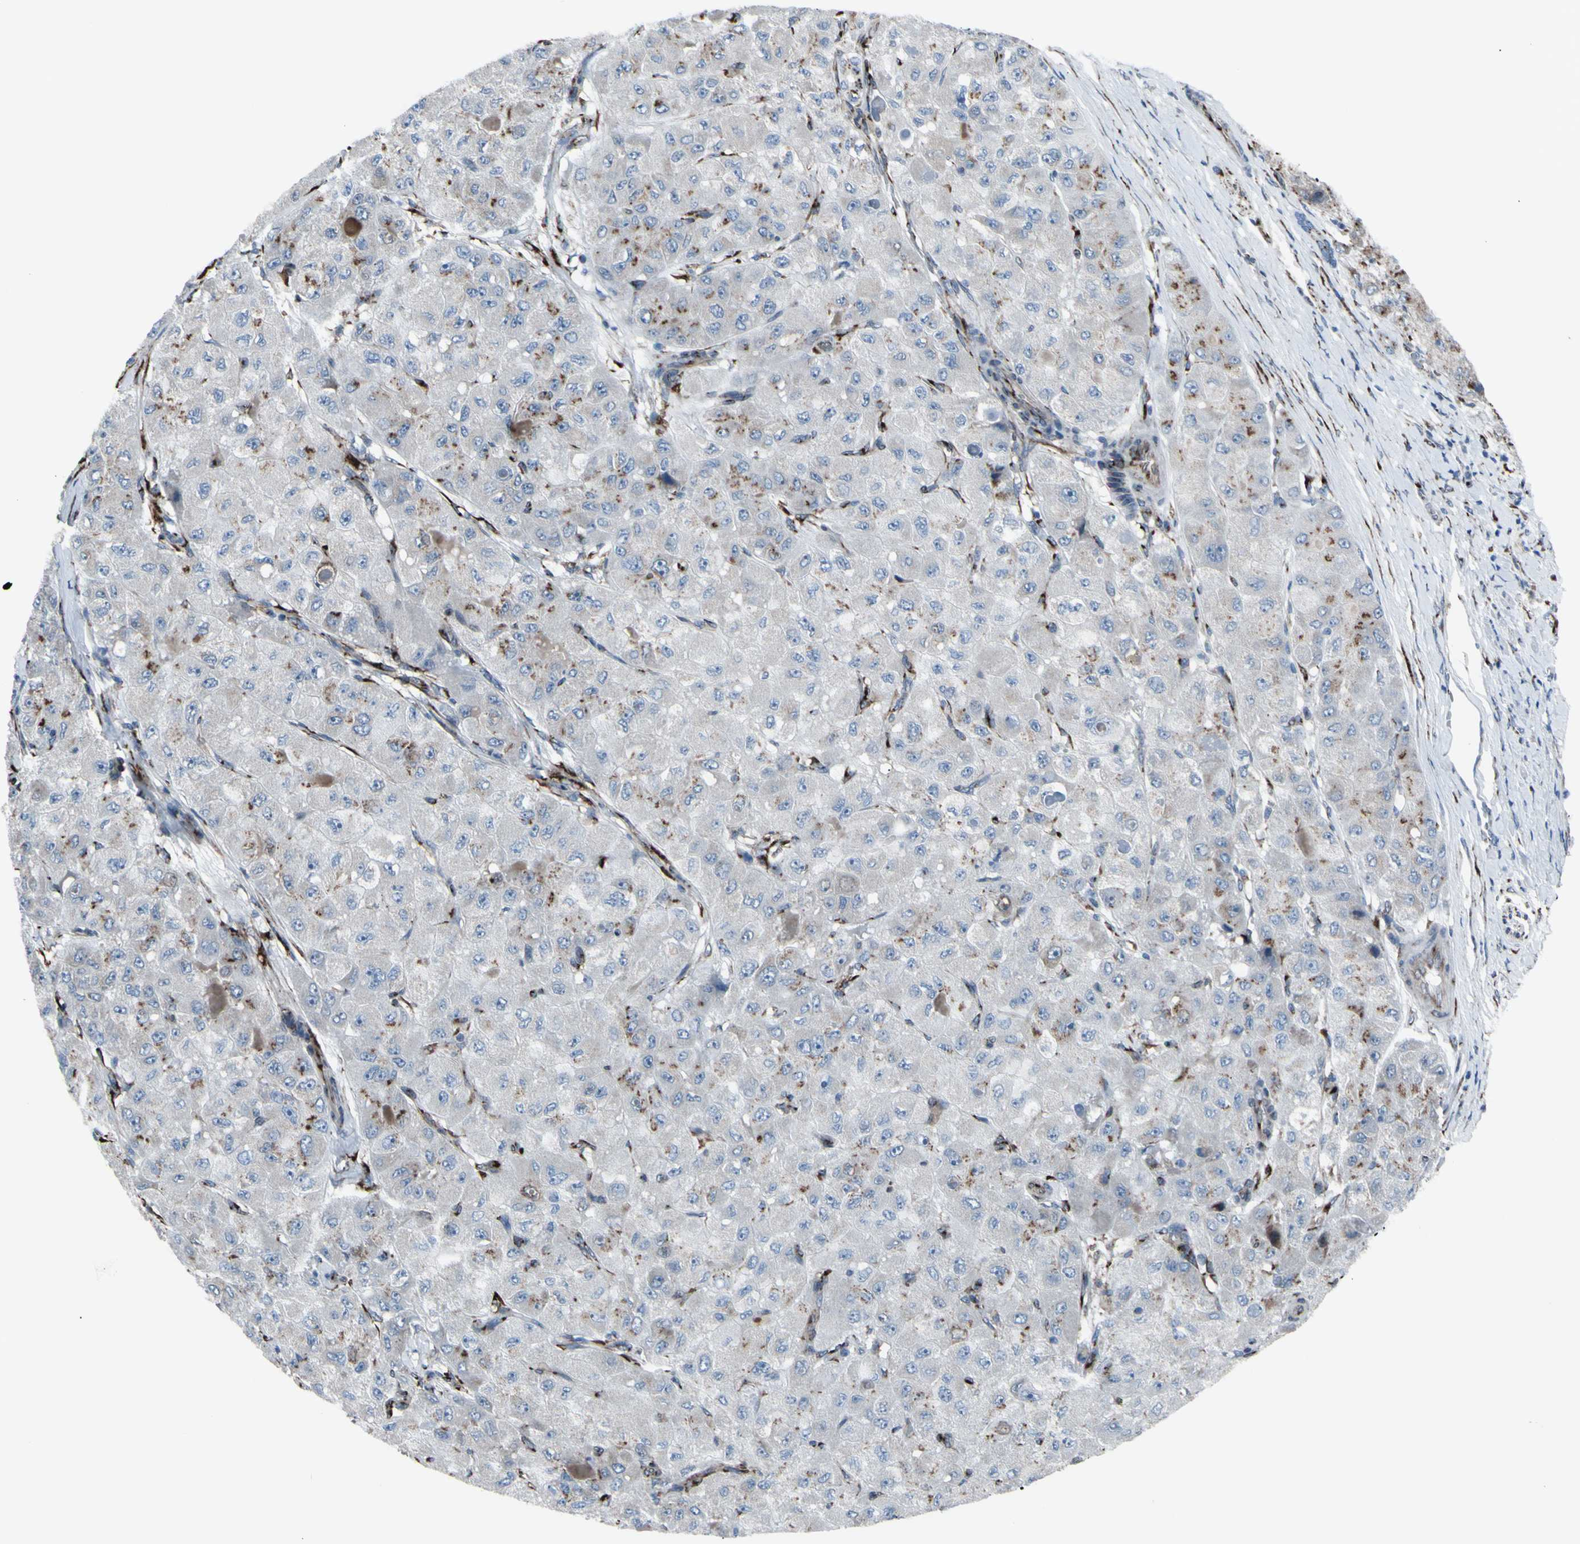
{"staining": {"intensity": "moderate", "quantity": "25%-75%", "location": "cytoplasmic/membranous"}, "tissue": "liver cancer", "cell_type": "Tumor cells", "image_type": "cancer", "snomed": [{"axis": "morphology", "description": "Carcinoma, Hepatocellular, NOS"}, {"axis": "topography", "description": "Liver"}], "caption": "Liver cancer stained with a brown dye demonstrates moderate cytoplasmic/membranous positive positivity in approximately 25%-75% of tumor cells.", "gene": "GLG1", "patient": {"sex": "male", "age": 80}}